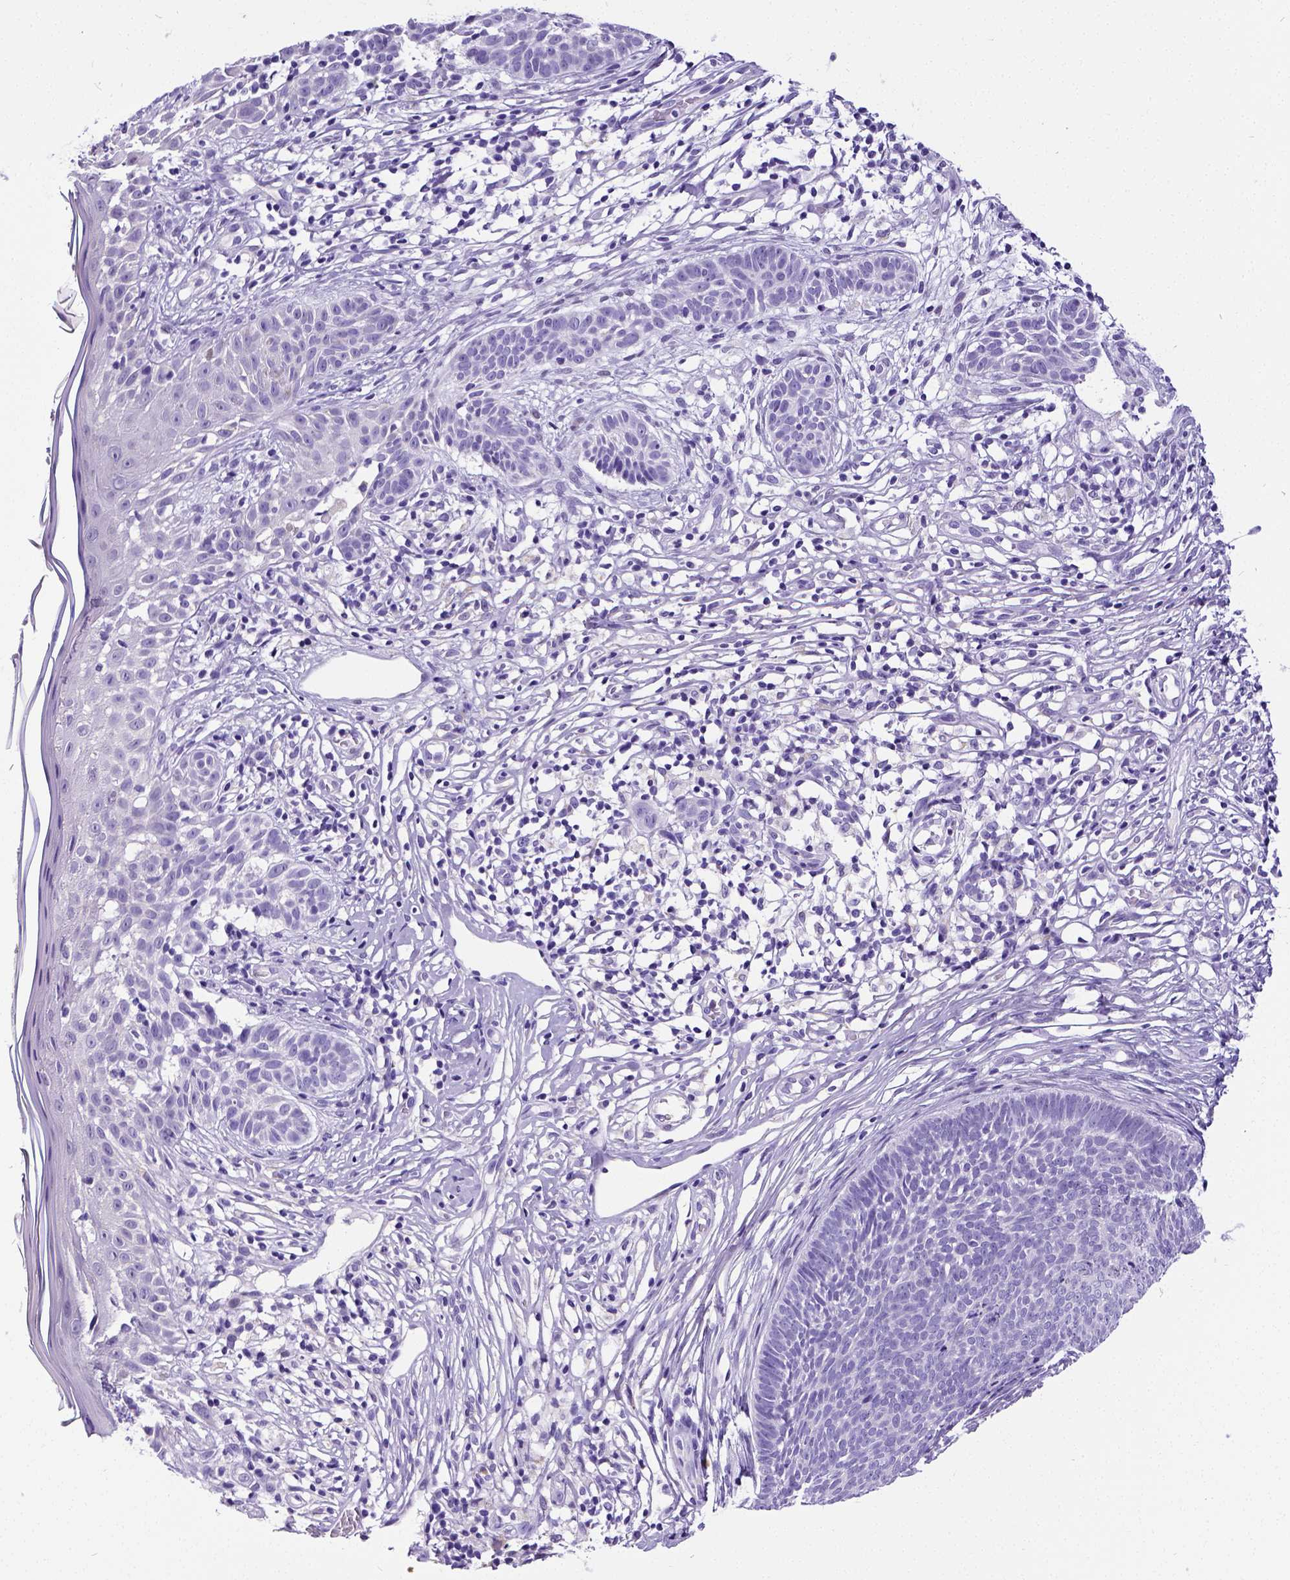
{"staining": {"intensity": "negative", "quantity": "none", "location": "none"}, "tissue": "skin cancer", "cell_type": "Tumor cells", "image_type": "cancer", "snomed": [{"axis": "morphology", "description": "Basal cell carcinoma"}, {"axis": "topography", "description": "Skin"}], "caption": "Tumor cells show no significant protein positivity in skin cancer.", "gene": "SATB2", "patient": {"sex": "male", "age": 85}}